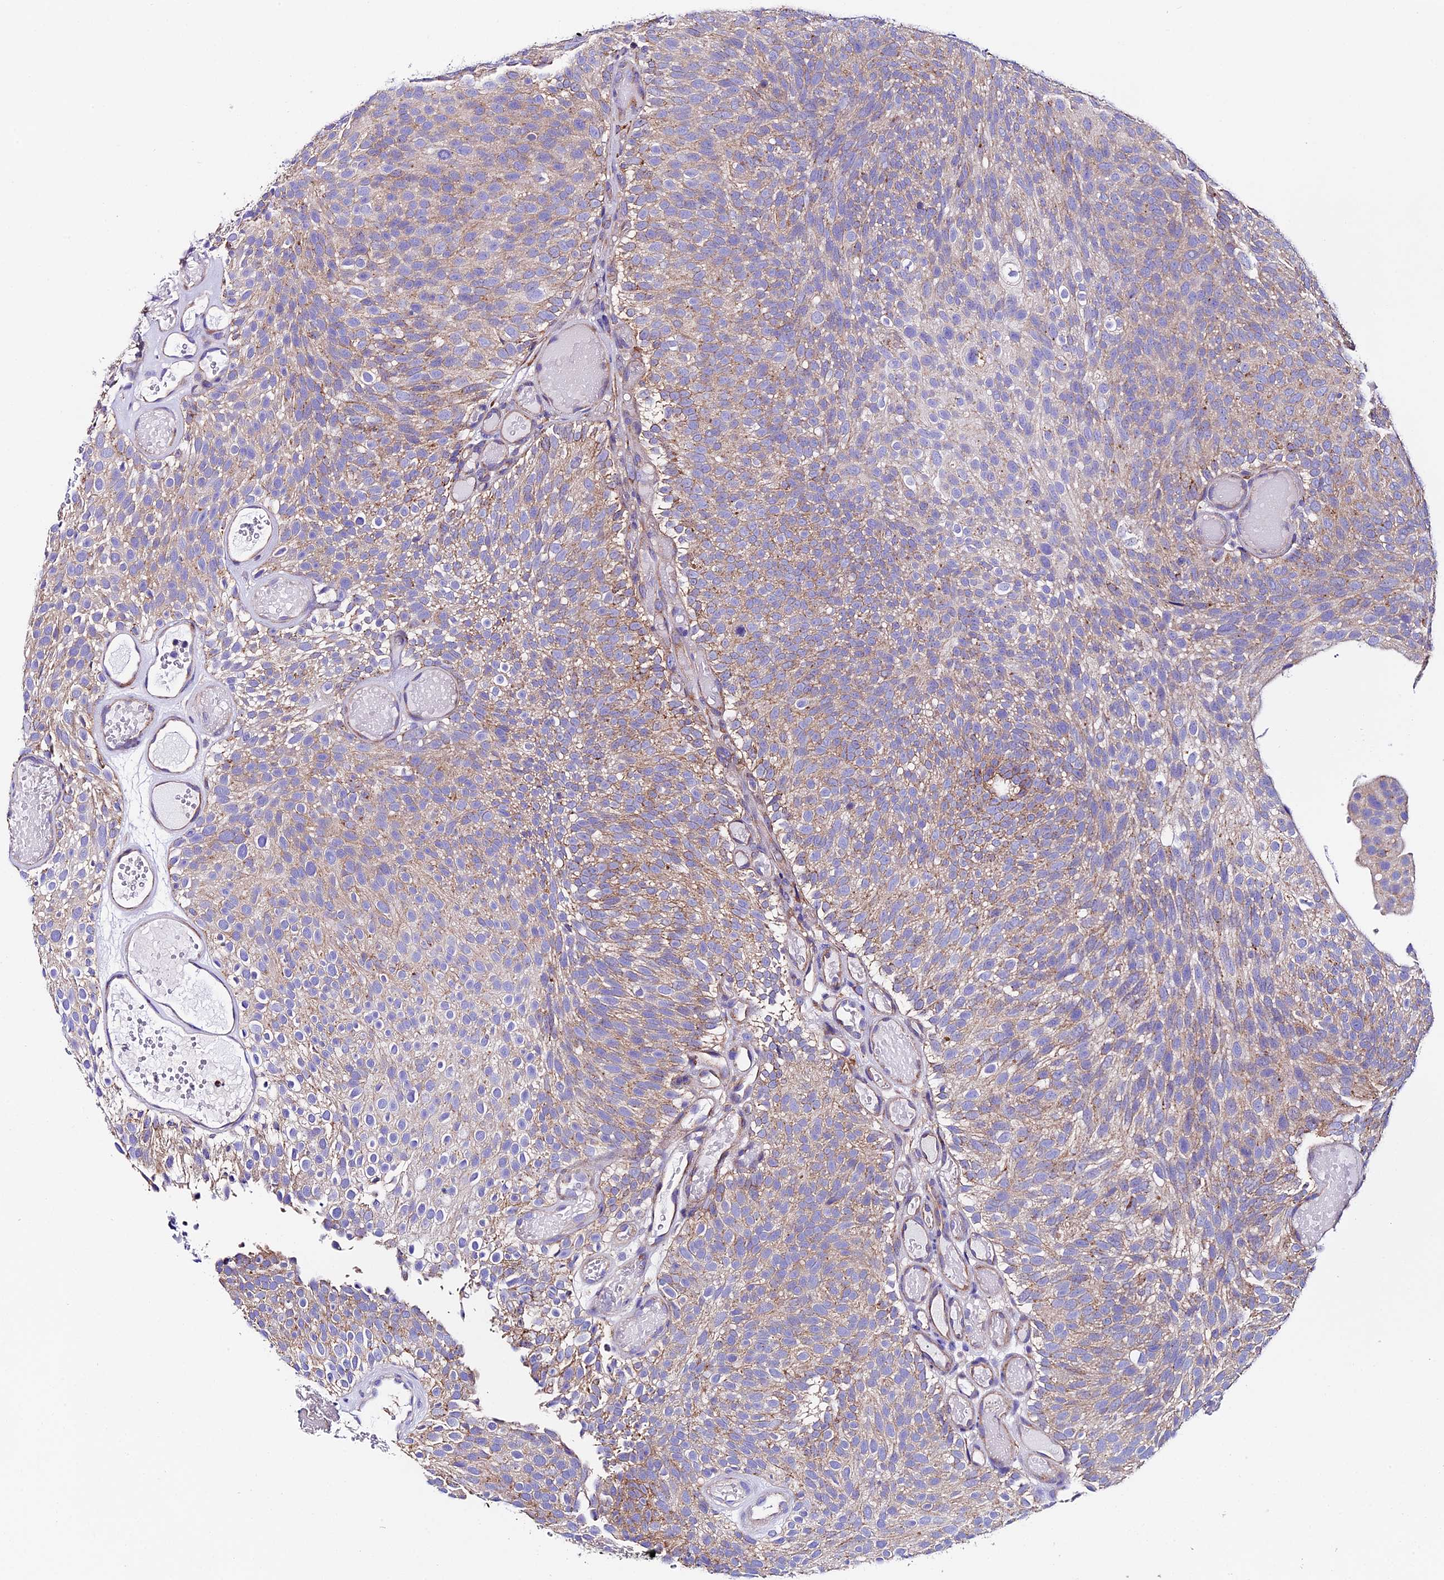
{"staining": {"intensity": "weak", "quantity": ">75%", "location": "cytoplasmic/membranous"}, "tissue": "urothelial cancer", "cell_type": "Tumor cells", "image_type": "cancer", "snomed": [{"axis": "morphology", "description": "Urothelial carcinoma, Low grade"}, {"axis": "topography", "description": "Urinary bladder"}], "caption": "Tumor cells show low levels of weak cytoplasmic/membranous expression in approximately >75% of cells in urothelial cancer. (IHC, brightfield microscopy, high magnification).", "gene": "COMTD1", "patient": {"sex": "male", "age": 78}}